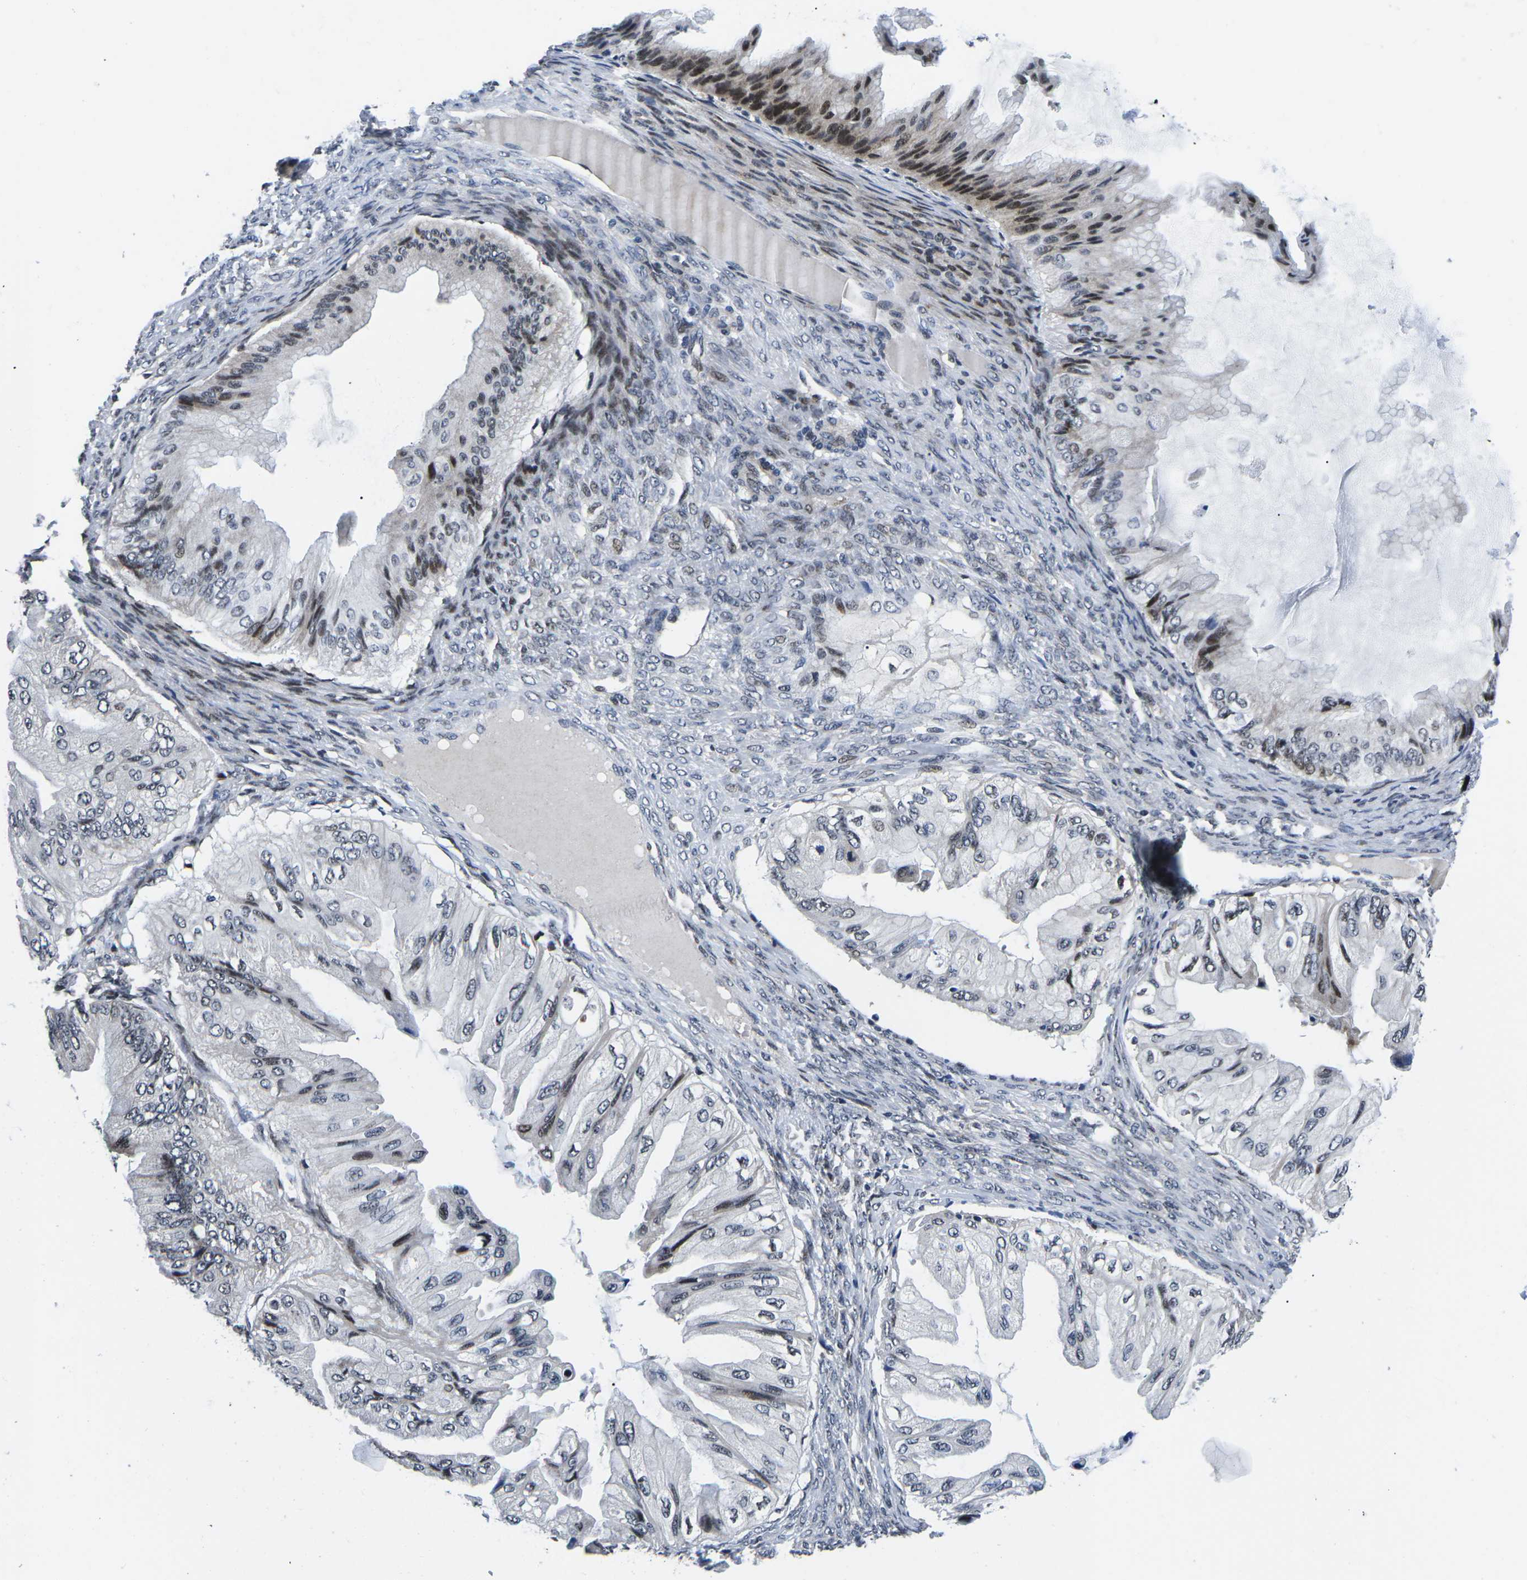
{"staining": {"intensity": "strong", "quantity": "<25%", "location": "nuclear"}, "tissue": "ovarian cancer", "cell_type": "Tumor cells", "image_type": "cancer", "snomed": [{"axis": "morphology", "description": "Cystadenocarcinoma, mucinous, NOS"}, {"axis": "topography", "description": "Ovary"}], "caption": "Ovarian cancer tissue demonstrates strong nuclear positivity in about <25% of tumor cells", "gene": "CDC73", "patient": {"sex": "female", "age": 61}}